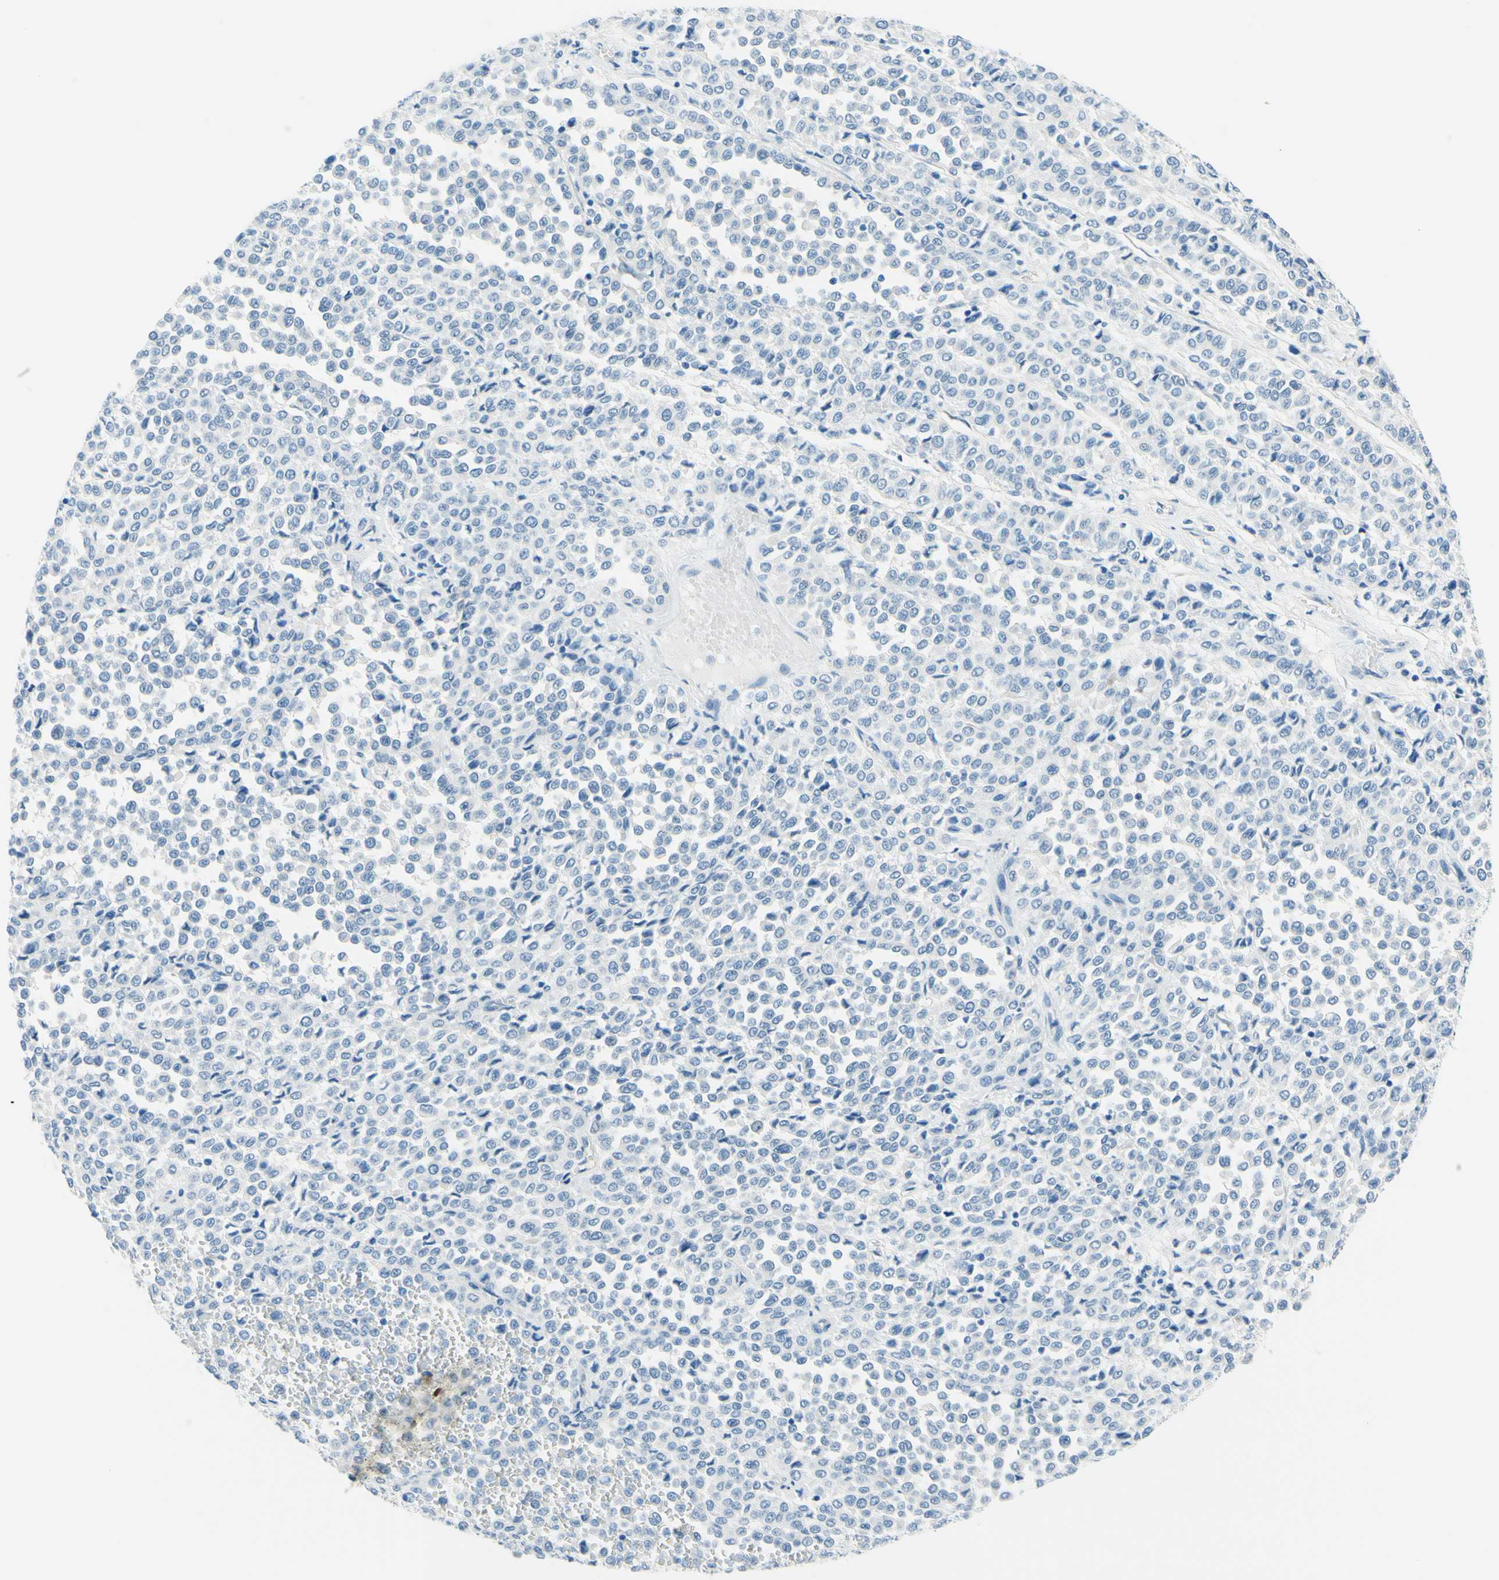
{"staining": {"intensity": "negative", "quantity": "none", "location": "none"}, "tissue": "melanoma", "cell_type": "Tumor cells", "image_type": "cancer", "snomed": [{"axis": "morphology", "description": "Malignant melanoma, Metastatic site"}, {"axis": "topography", "description": "Pancreas"}], "caption": "The micrograph demonstrates no staining of tumor cells in melanoma.", "gene": "PASD1", "patient": {"sex": "female", "age": 30}}